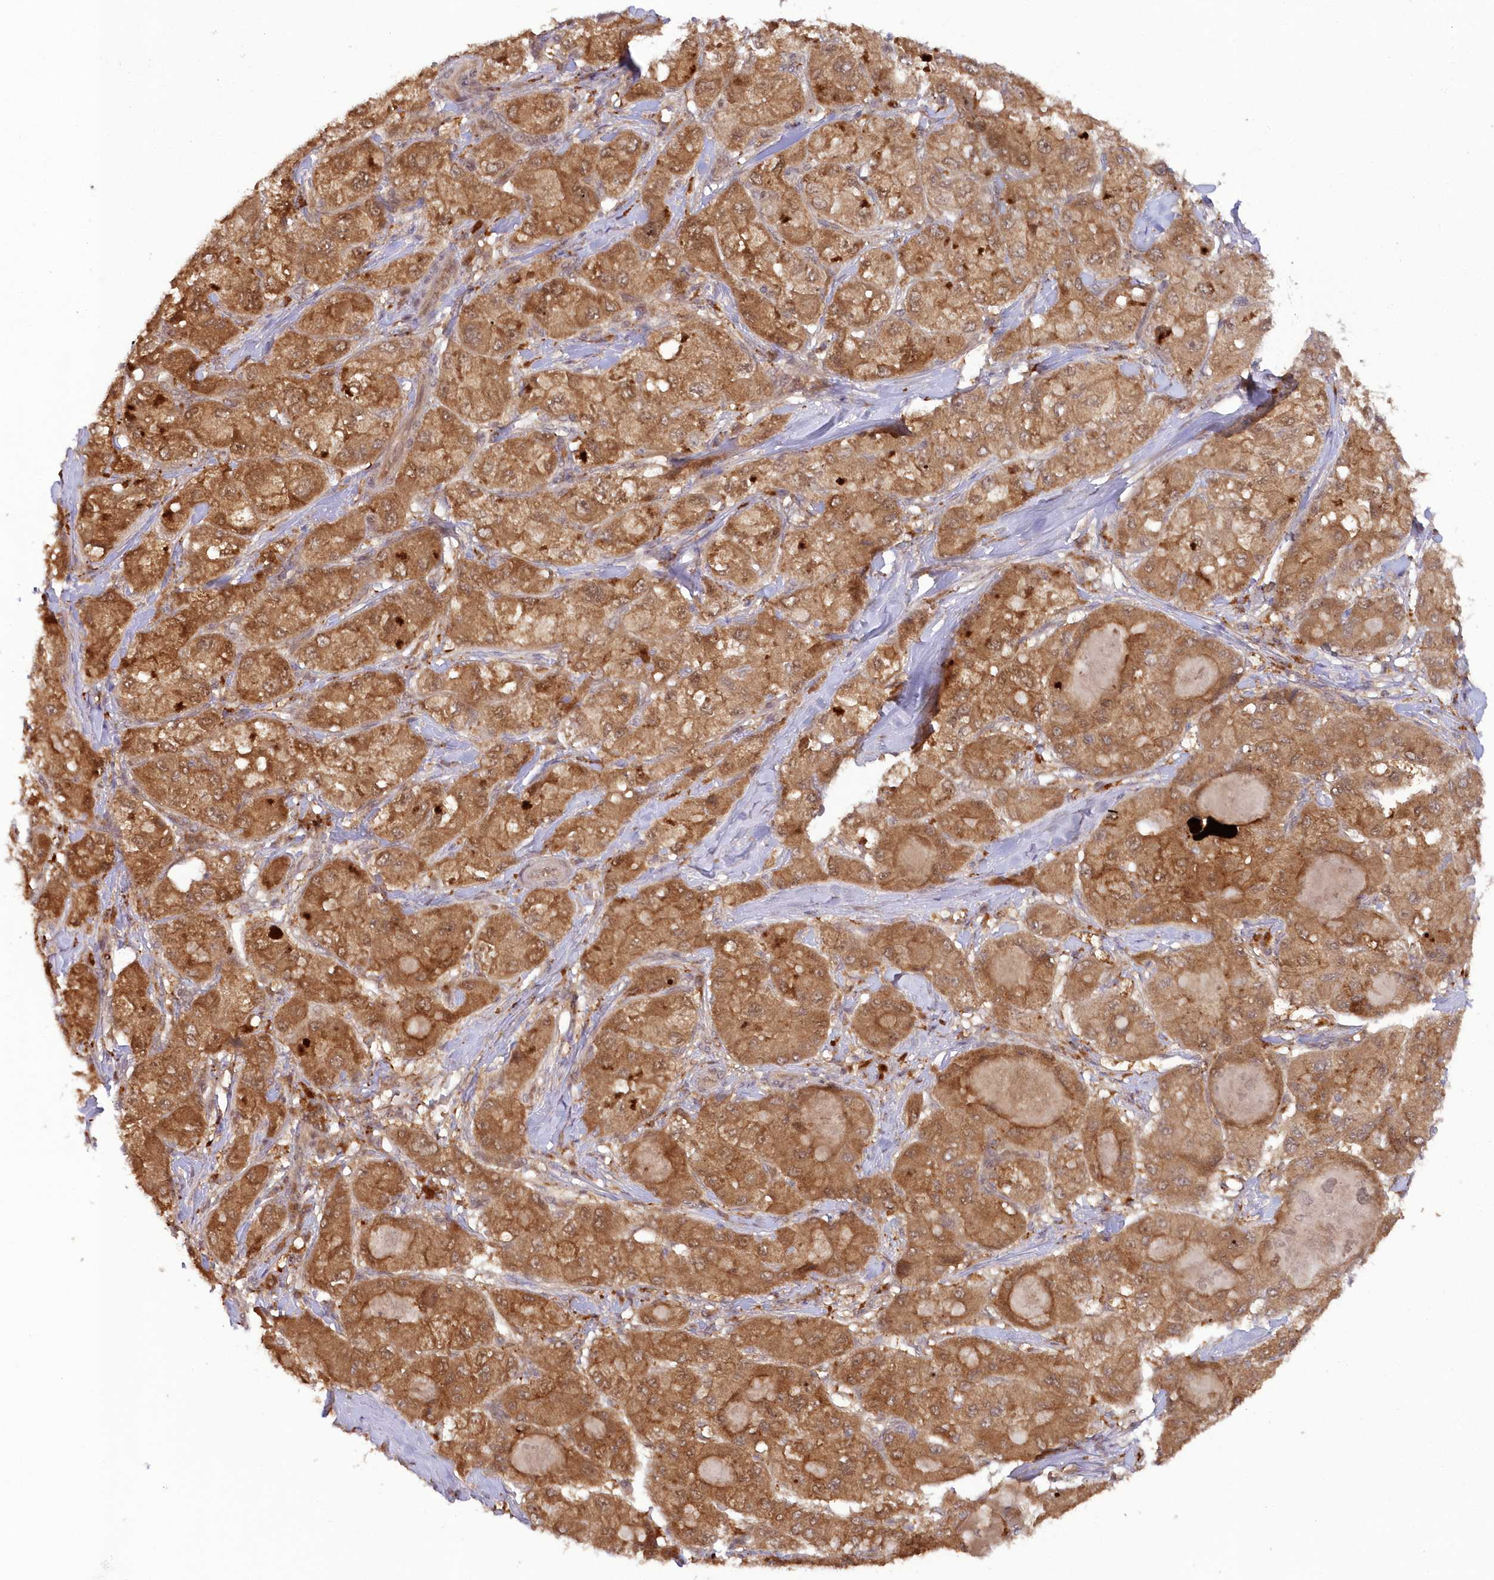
{"staining": {"intensity": "strong", "quantity": ">75%", "location": "cytoplasmic/membranous"}, "tissue": "liver cancer", "cell_type": "Tumor cells", "image_type": "cancer", "snomed": [{"axis": "morphology", "description": "Carcinoma, Hepatocellular, NOS"}, {"axis": "topography", "description": "Liver"}], "caption": "Approximately >75% of tumor cells in liver cancer (hepatocellular carcinoma) exhibit strong cytoplasmic/membranous protein expression as visualized by brown immunohistochemical staining.", "gene": "GBE1", "patient": {"sex": "male", "age": 80}}